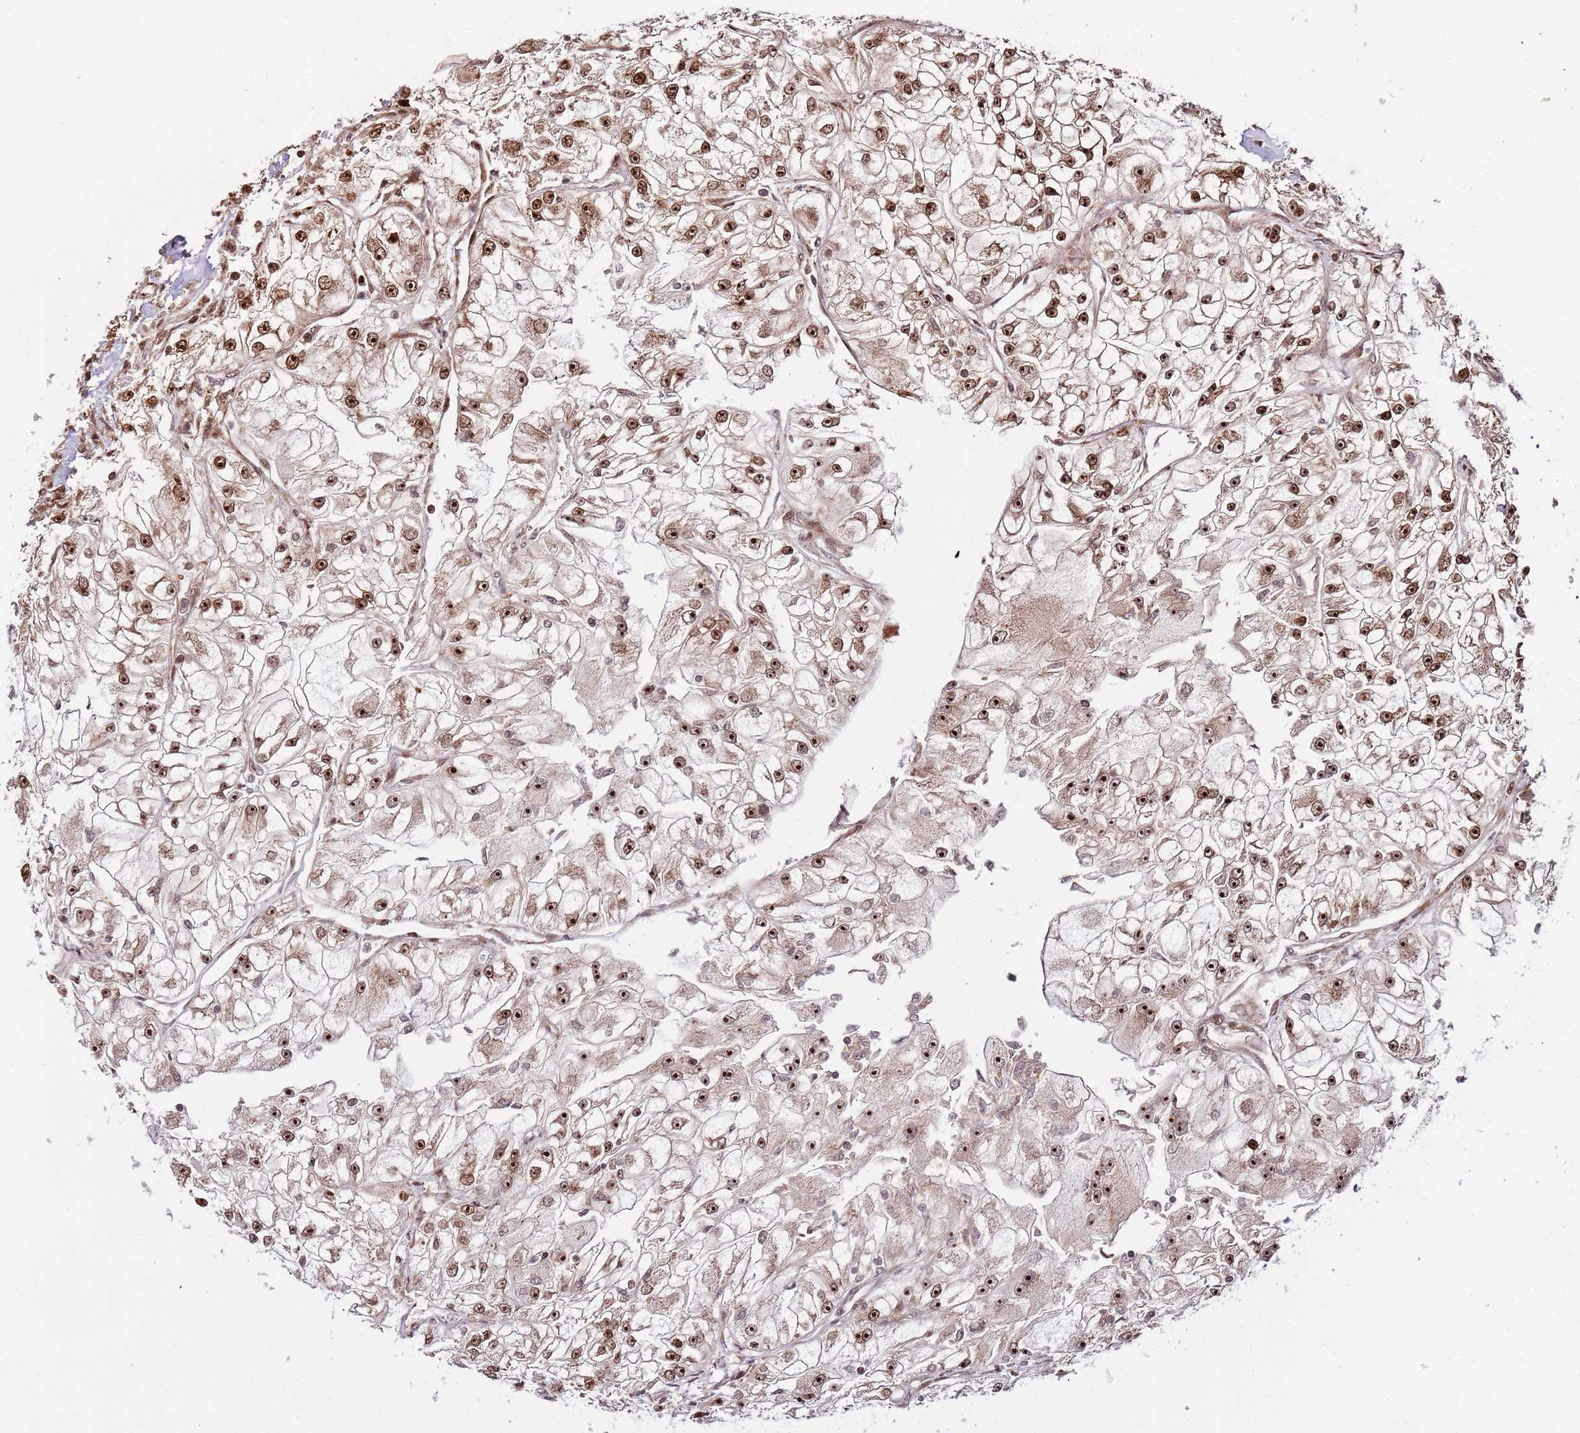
{"staining": {"intensity": "strong", "quantity": ">75%", "location": "nuclear"}, "tissue": "renal cancer", "cell_type": "Tumor cells", "image_type": "cancer", "snomed": [{"axis": "morphology", "description": "Adenocarcinoma, NOS"}, {"axis": "topography", "description": "Kidney"}], "caption": "DAB immunohistochemical staining of adenocarcinoma (renal) reveals strong nuclear protein positivity in about >75% of tumor cells. (DAB IHC with brightfield microscopy, high magnification).", "gene": "RIF1", "patient": {"sex": "female", "age": 72}}